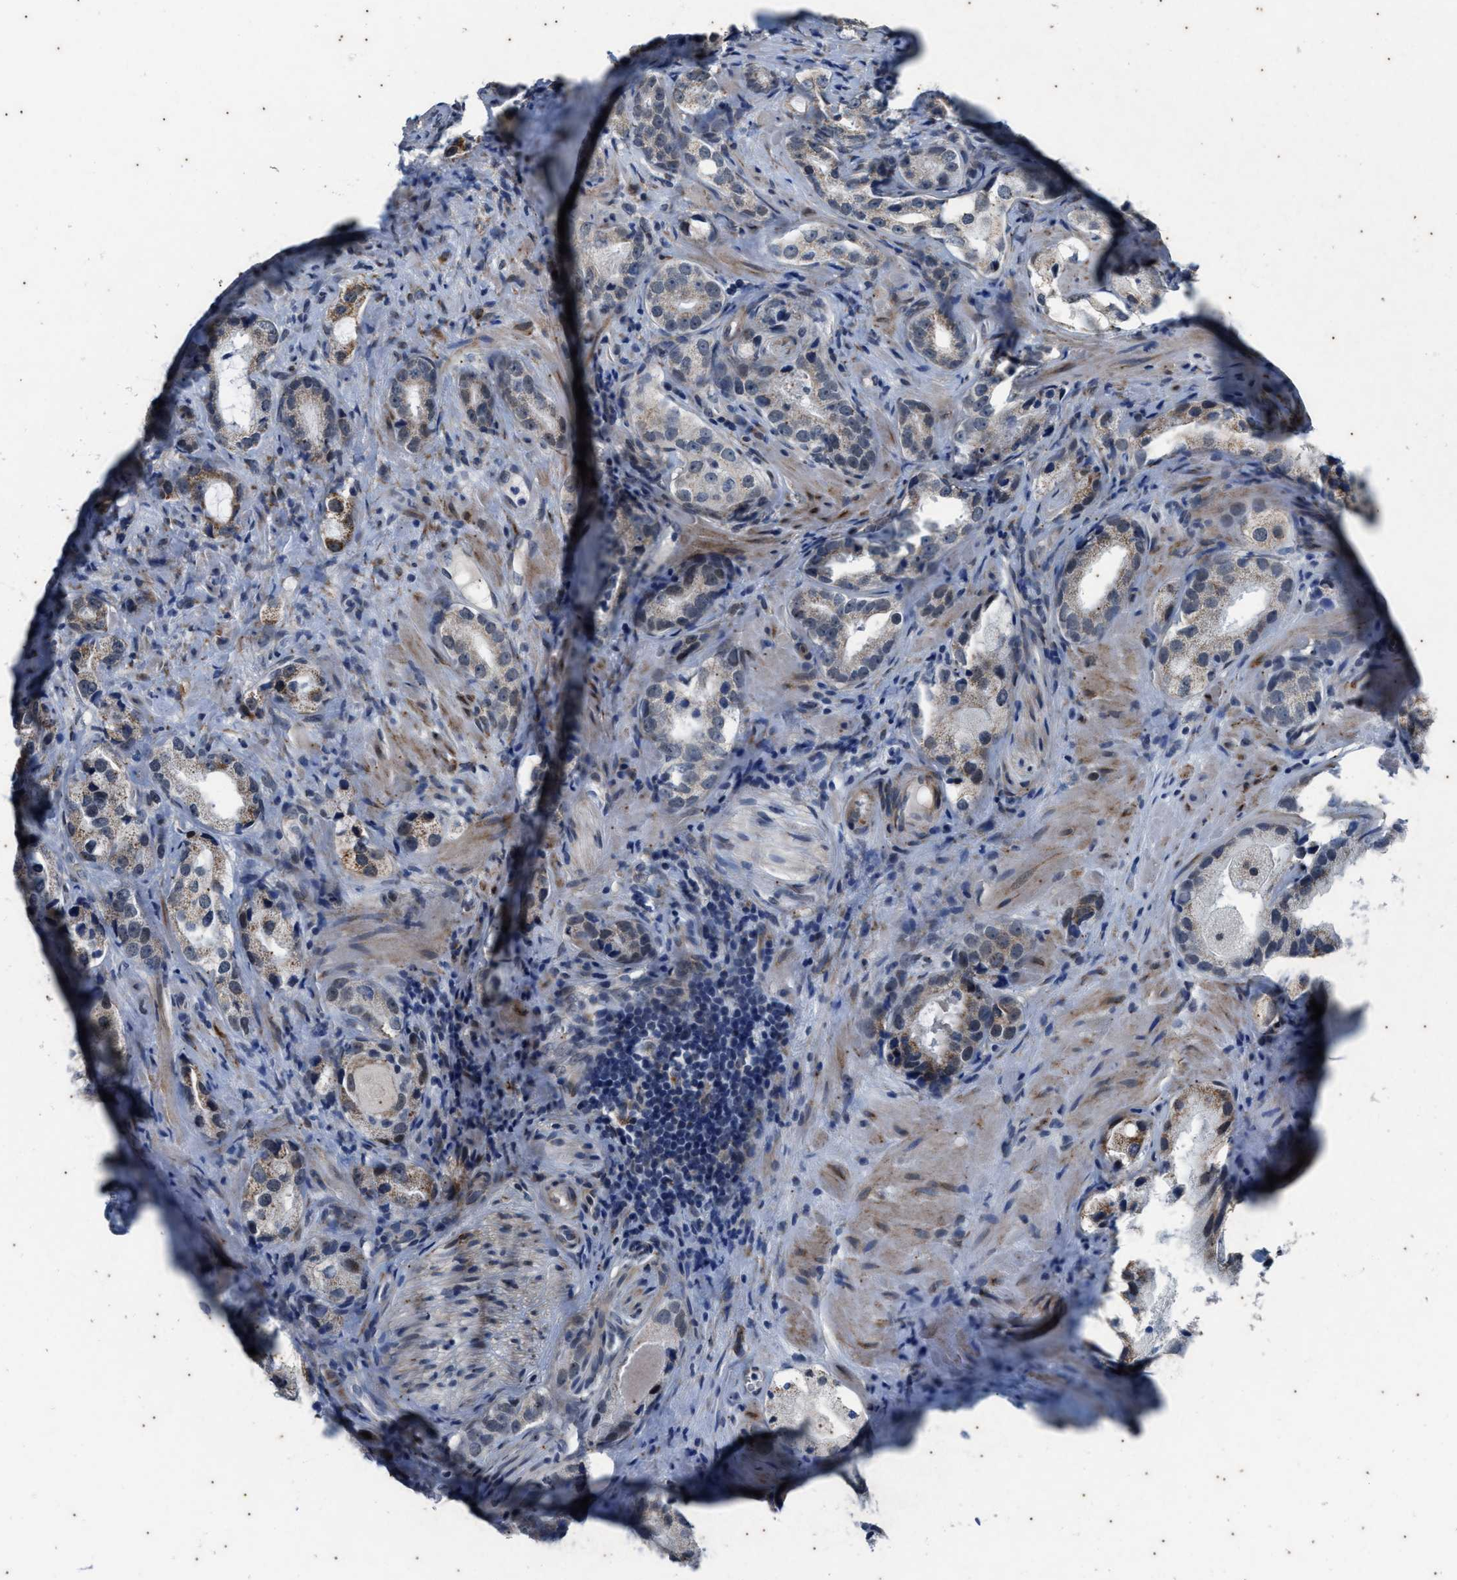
{"staining": {"intensity": "weak", "quantity": "<25%", "location": "cytoplasmic/membranous"}, "tissue": "prostate cancer", "cell_type": "Tumor cells", "image_type": "cancer", "snomed": [{"axis": "morphology", "description": "Adenocarcinoma, High grade"}, {"axis": "topography", "description": "Prostate"}], "caption": "Tumor cells are negative for protein expression in human prostate cancer. The staining is performed using DAB brown chromogen with nuclei counter-stained in using hematoxylin.", "gene": "KIF24", "patient": {"sex": "male", "age": 63}}